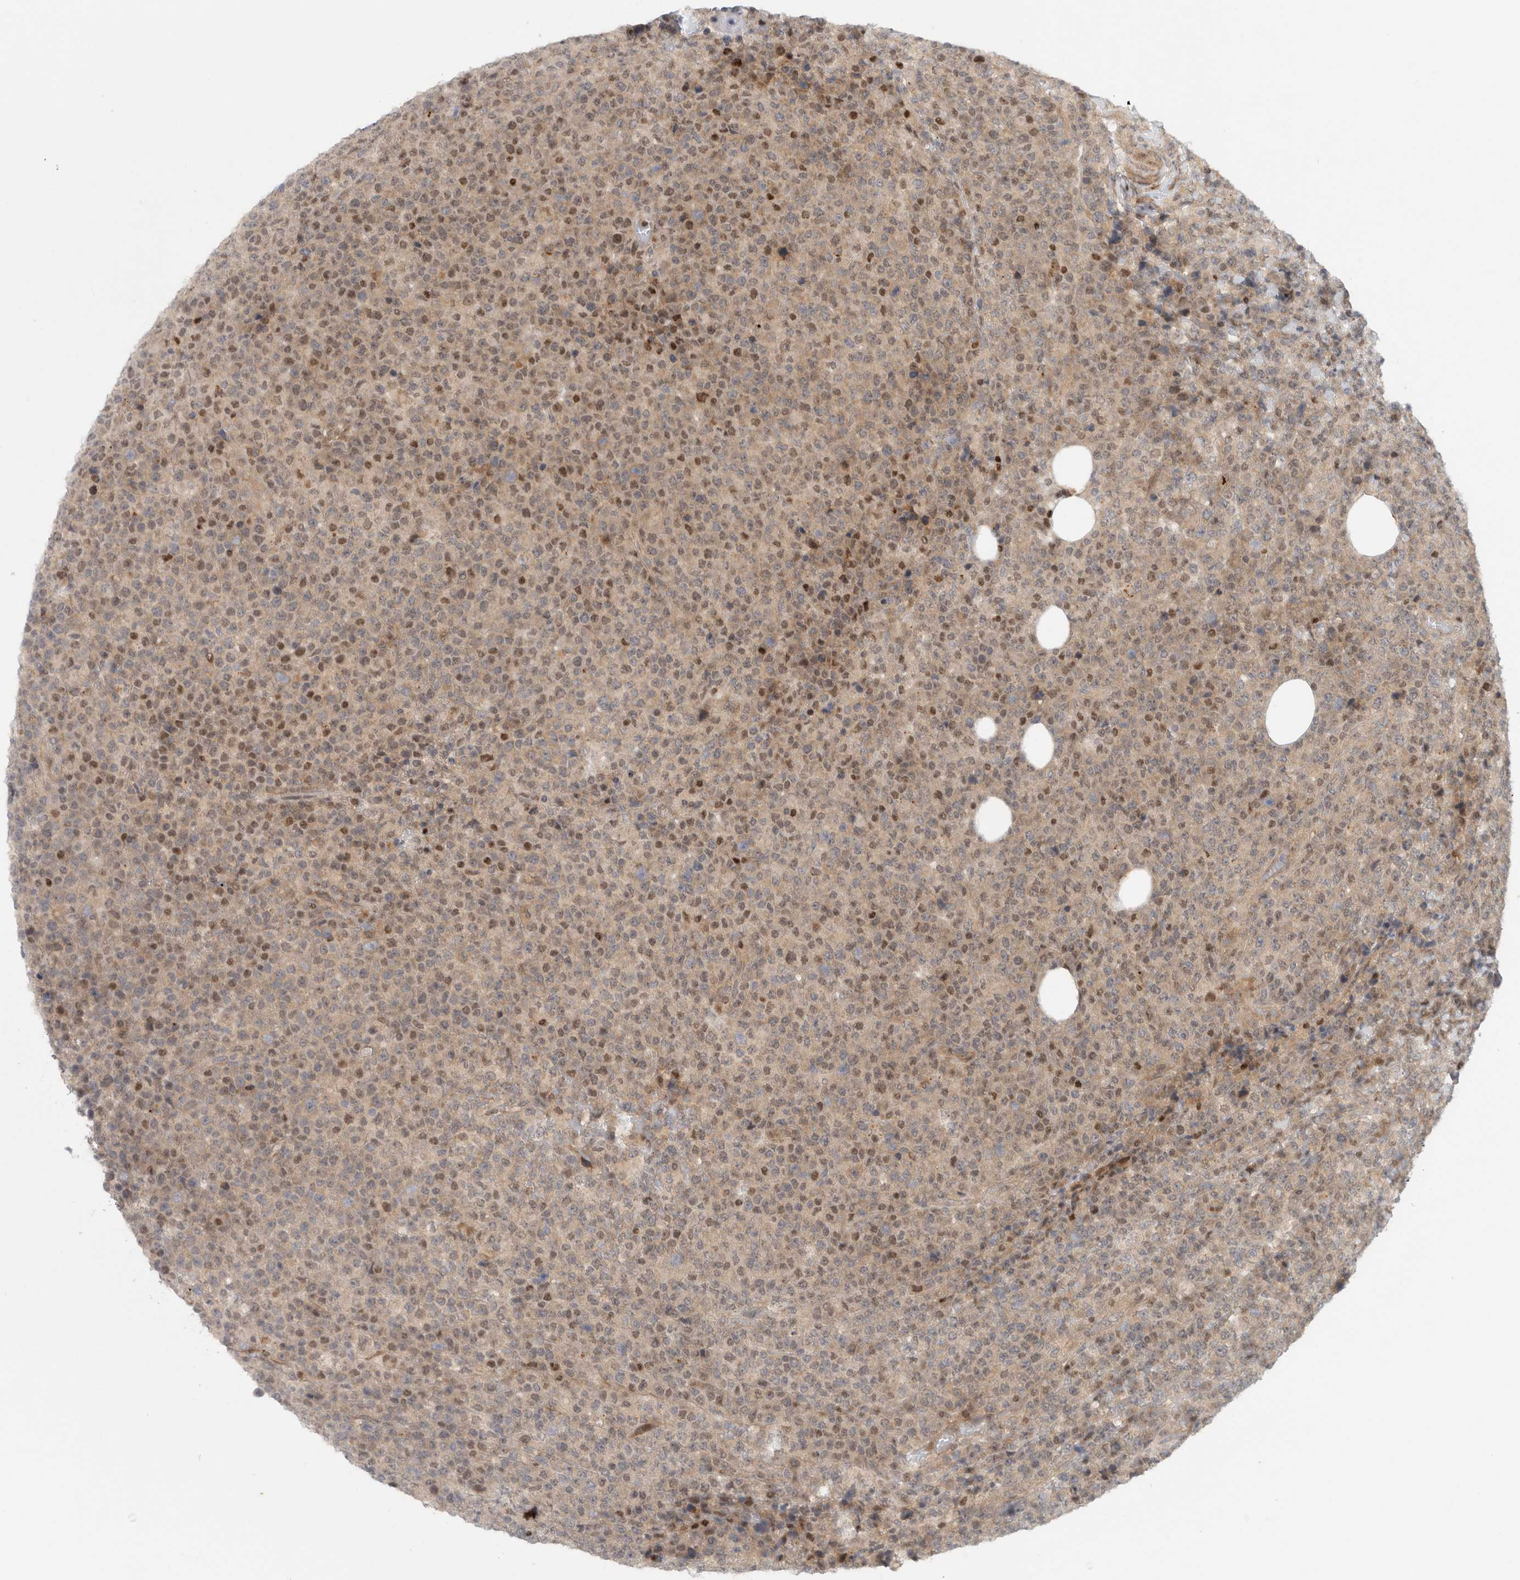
{"staining": {"intensity": "moderate", "quantity": "25%-75%", "location": "nuclear"}, "tissue": "lymphoma", "cell_type": "Tumor cells", "image_type": "cancer", "snomed": [{"axis": "morphology", "description": "Malignant lymphoma, non-Hodgkin's type, High grade"}, {"axis": "topography", "description": "Lymph node"}], "caption": "Lymphoma stained with a brown dye displays moderate nuclear positive positivity in about 25%-75% of tumor cells.", "gene": "KDM8", "patient": {"sex": "male", "age": 13}}